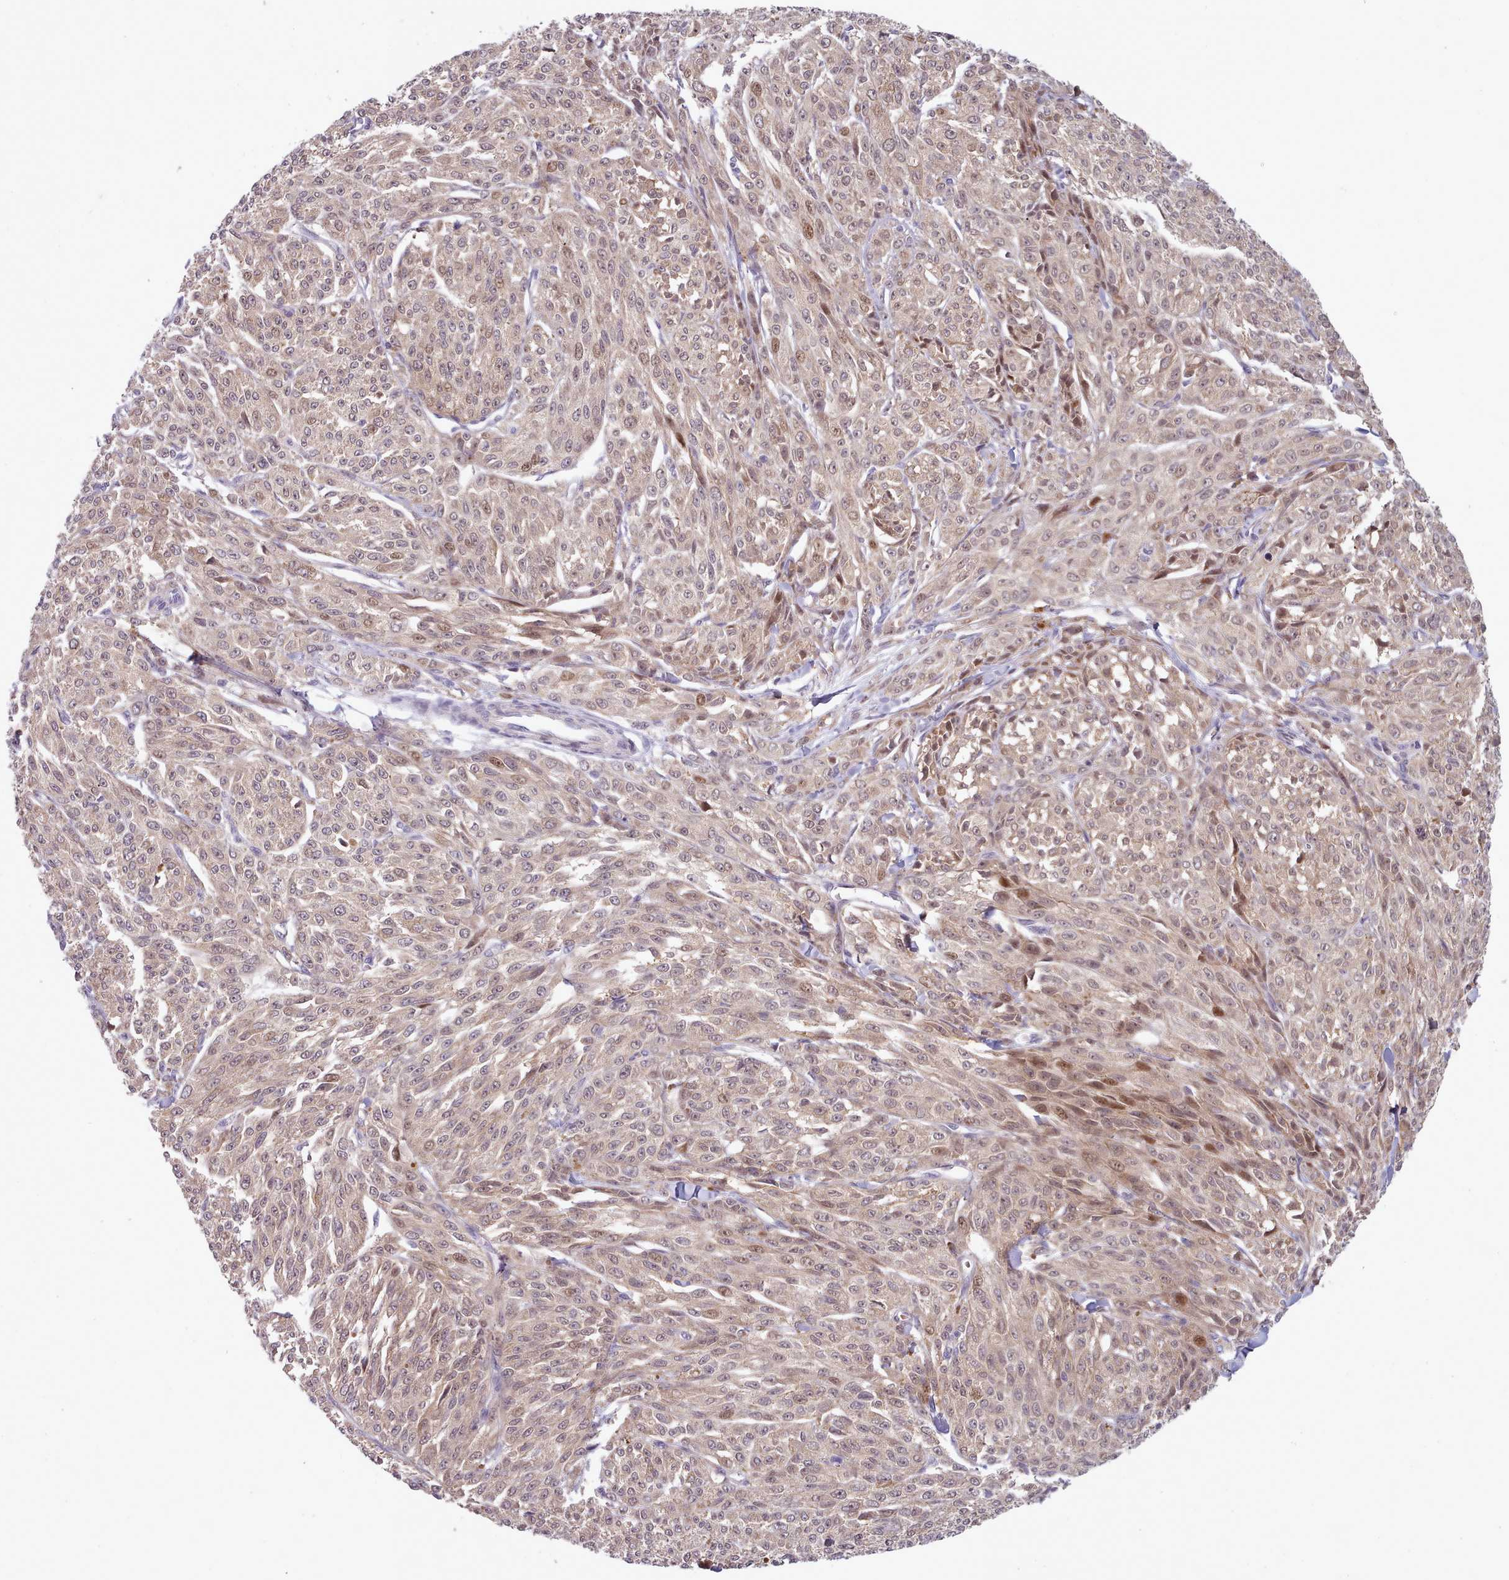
{"staining": {"intensity": "weak", "quantity": "<25%", "location": "cytoplasmic/membranous"}, "tissue": "melanoma", "cell_type": "Tumor cells", "image_type": "cancer", "snomed": [{"axis": "morphology", "description": "Malignant melanoma, NOS"}, {"axis": "topography", "description": "Skin"}], "caption": "DAB immunohistochemical staining of melanoma reveals no significant staining in tumor cells. (Immunohistochemistry (ihc), brightfield microscopy, high magnification).", "gene": "CLNS1A", "patient": {"sex": "female", "age": 52}}